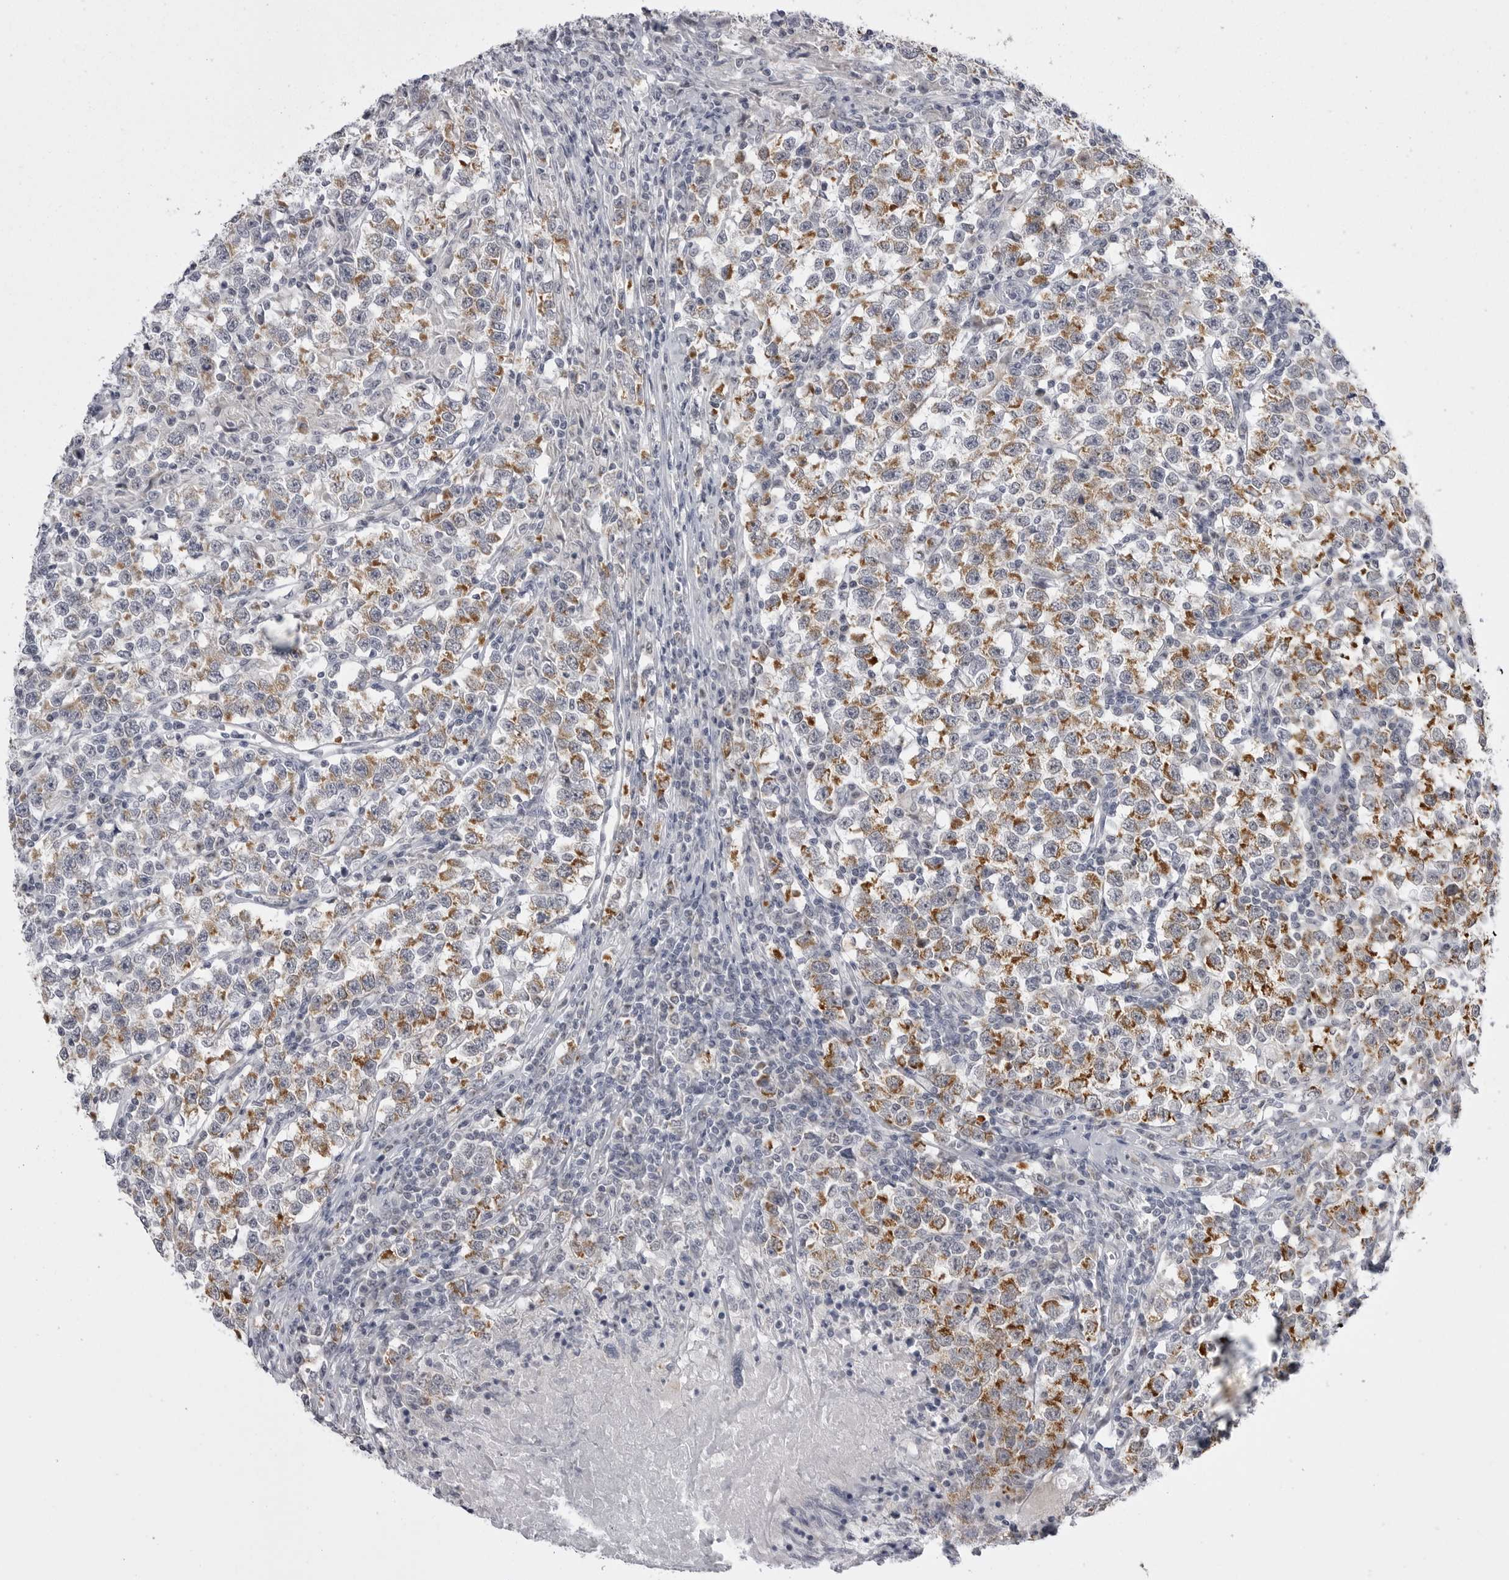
{"staining": {"intensity": "strong", "quantity": ">75%", "location": "cytoplasmic/membranous"}, "tissue": "testis cancer", "cell_type": "Tumor cells", "image_type": "cancer", "snomed": [{"axis": "morphology", "description": "Normal tissue, NOS"}, {"axis": "morphology", "description": "Seminoma, NOS"}, {"axis": "topography", "description": "Testis"}], "caption": "Immunohistochemical staining of human testis seminoma displays strong cytoplasmic/membranous protein expression in about >75% of tumor cells. Immunohistochemistry (ihc) stains the protein of interest in brown and the nuclei are stained blue.", "gene": "TUFM", "patient": {"sex": "male", "age": 43}}